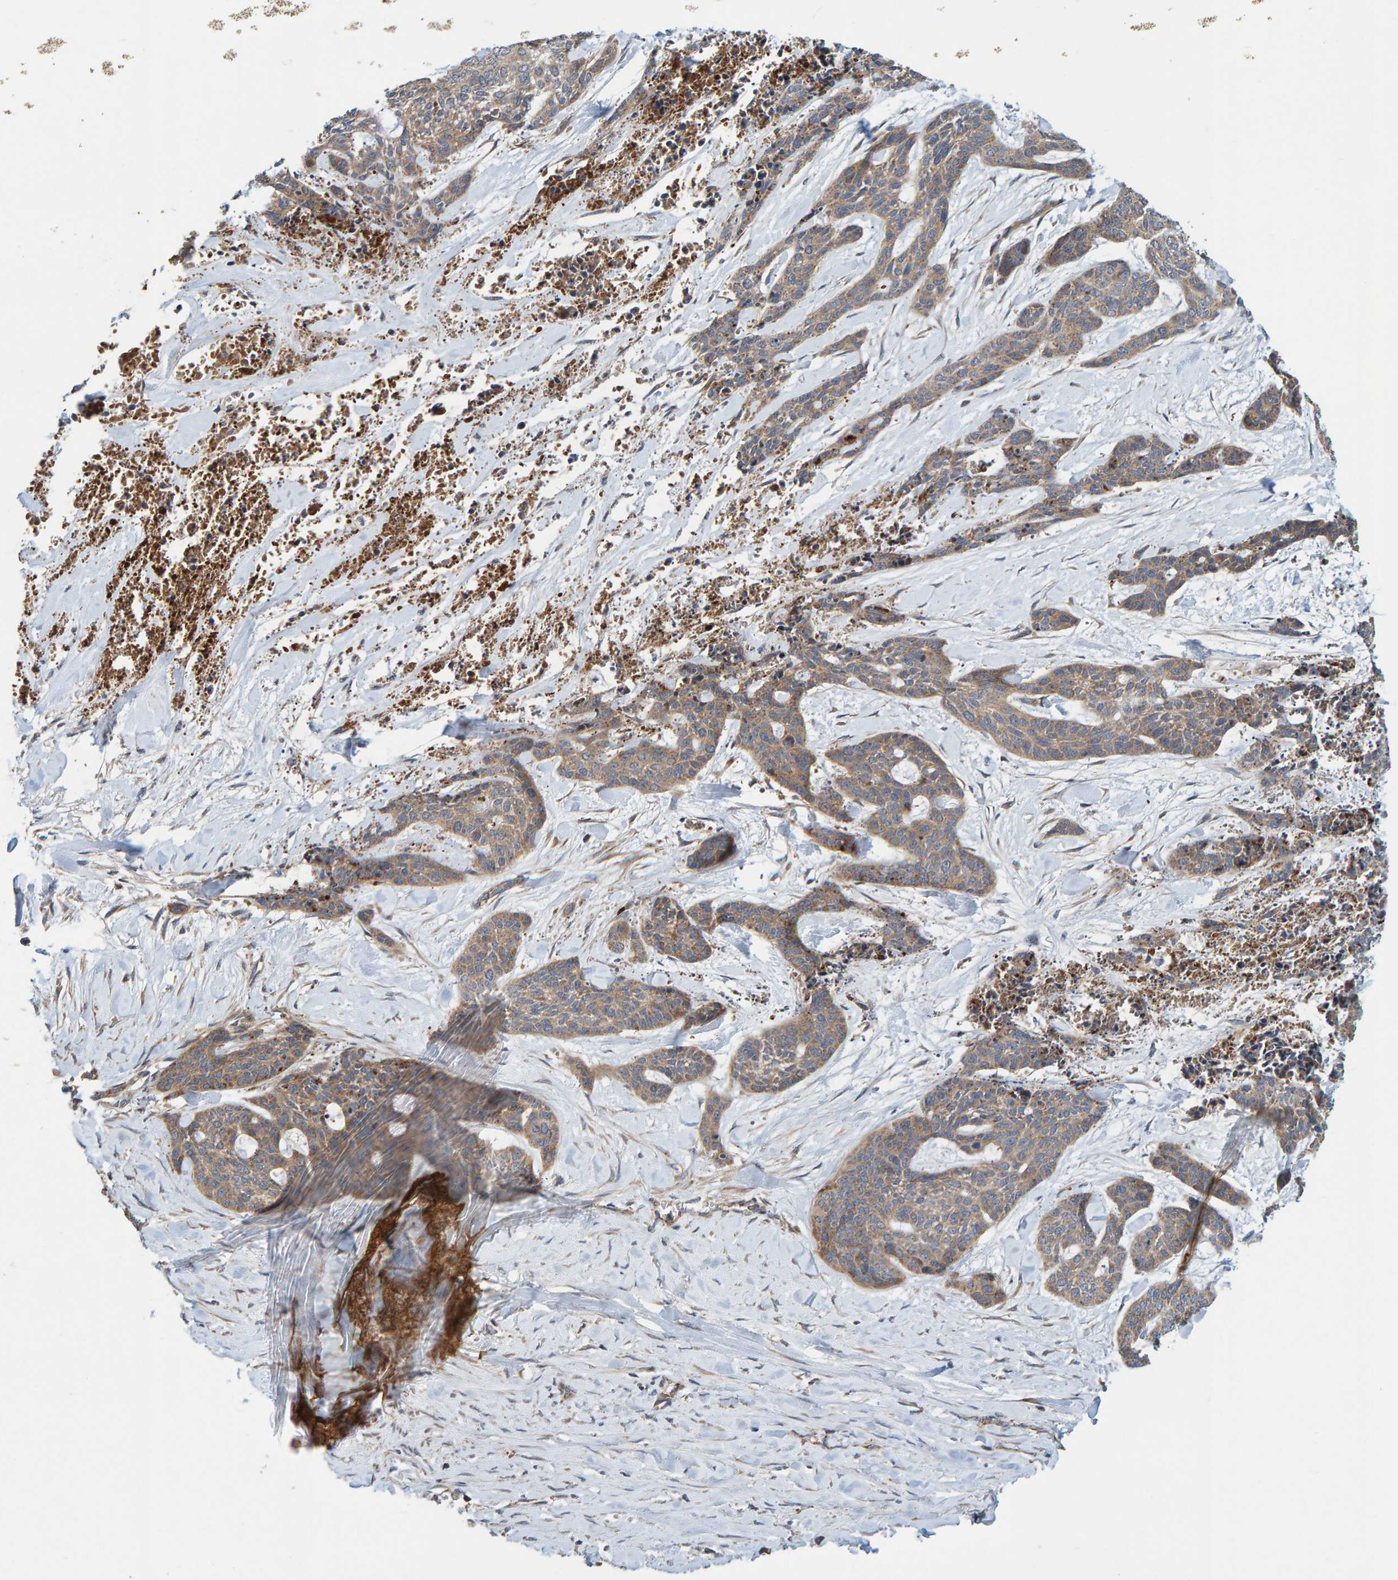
{"staining": {"intensity": "weak", "quantity": ">75%", "location": "cytoplasmic/membranous"}, "tissue": "skin cancer", "cell_type": "Tumor cells", "image_type": "cancer", "snomed": [{"axis": "morphology", "description": "Basal cell carcinoma"}, {"axis": "topography", "description": "Skin"}], "caption": "A low amount of weak cytoplasmic/membranous staining is present in about >75% of tumor cells in skin cancer tissue. (DAB (3,3'-diaminobenzidine) IHC with brightfield microscopy, high magnification).", "gene": "KIAA0753", "patient": {"sex": "female", "age": 64}}